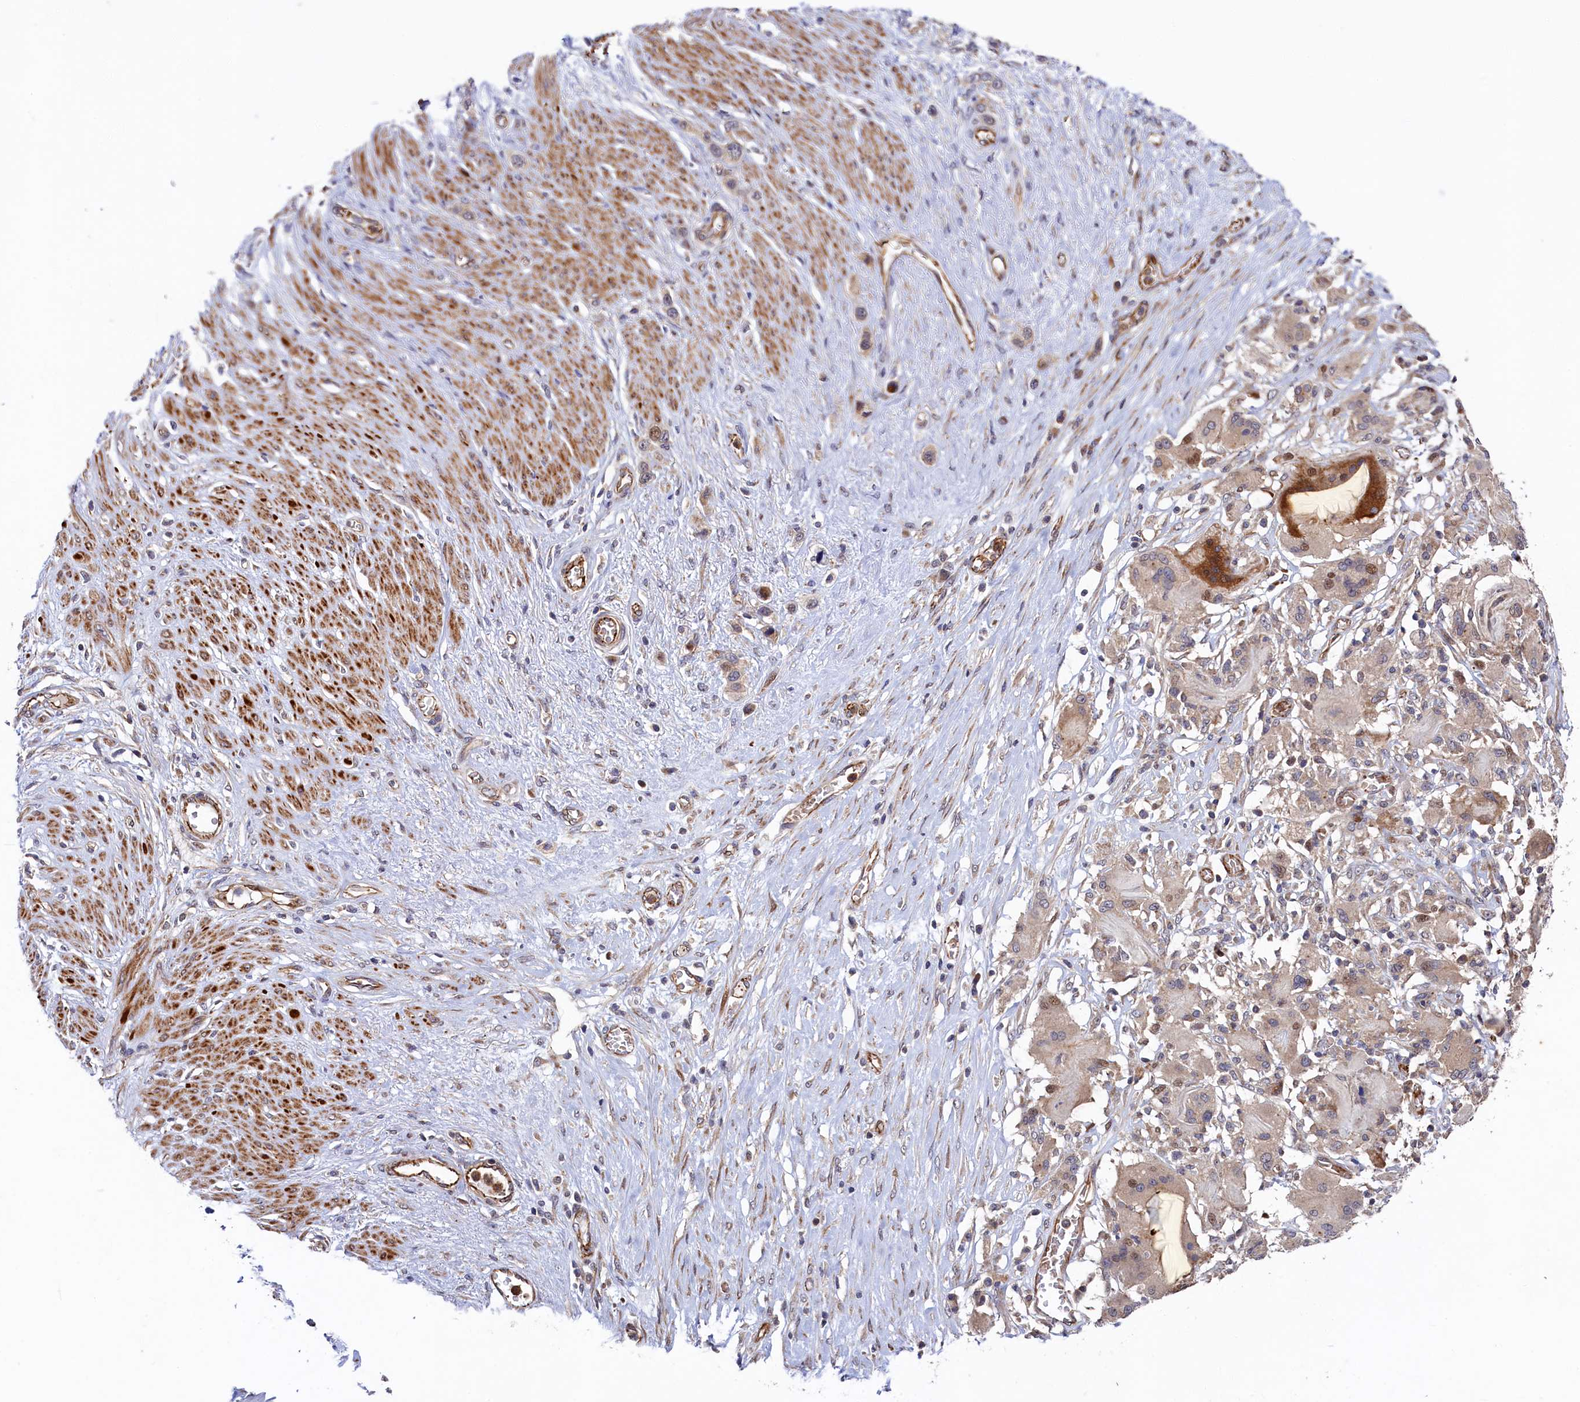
{"staining": {"intensity": "moderate", "quantity": "<25%", "location": "cytoplasmic/membranous,nuclear"}, "tissue": "stomach cancer", "cell_type": "Tumor cells", "image_type": "cancer", "snomed": [{"axis": "morphology", "description": "Adenocarcinoma, NOS"}, {"axis": "morphology", "description": "Adenocarcinoma, High grade"}, {"axis": "topography", "description": "Stomach, upper"}, {"axis": "topography", "description": "Stomach, lower"}], "caption": "Immunohistochemistry (IHC) image of stomach cancer stained for a protein (brown), which displays low levels of moderate cytoplasmic/membranous and nuclear staining in about <25% of tumor cells.", "gene": "PIK3C3", "patient": {"sex": "female", "age": 65}}